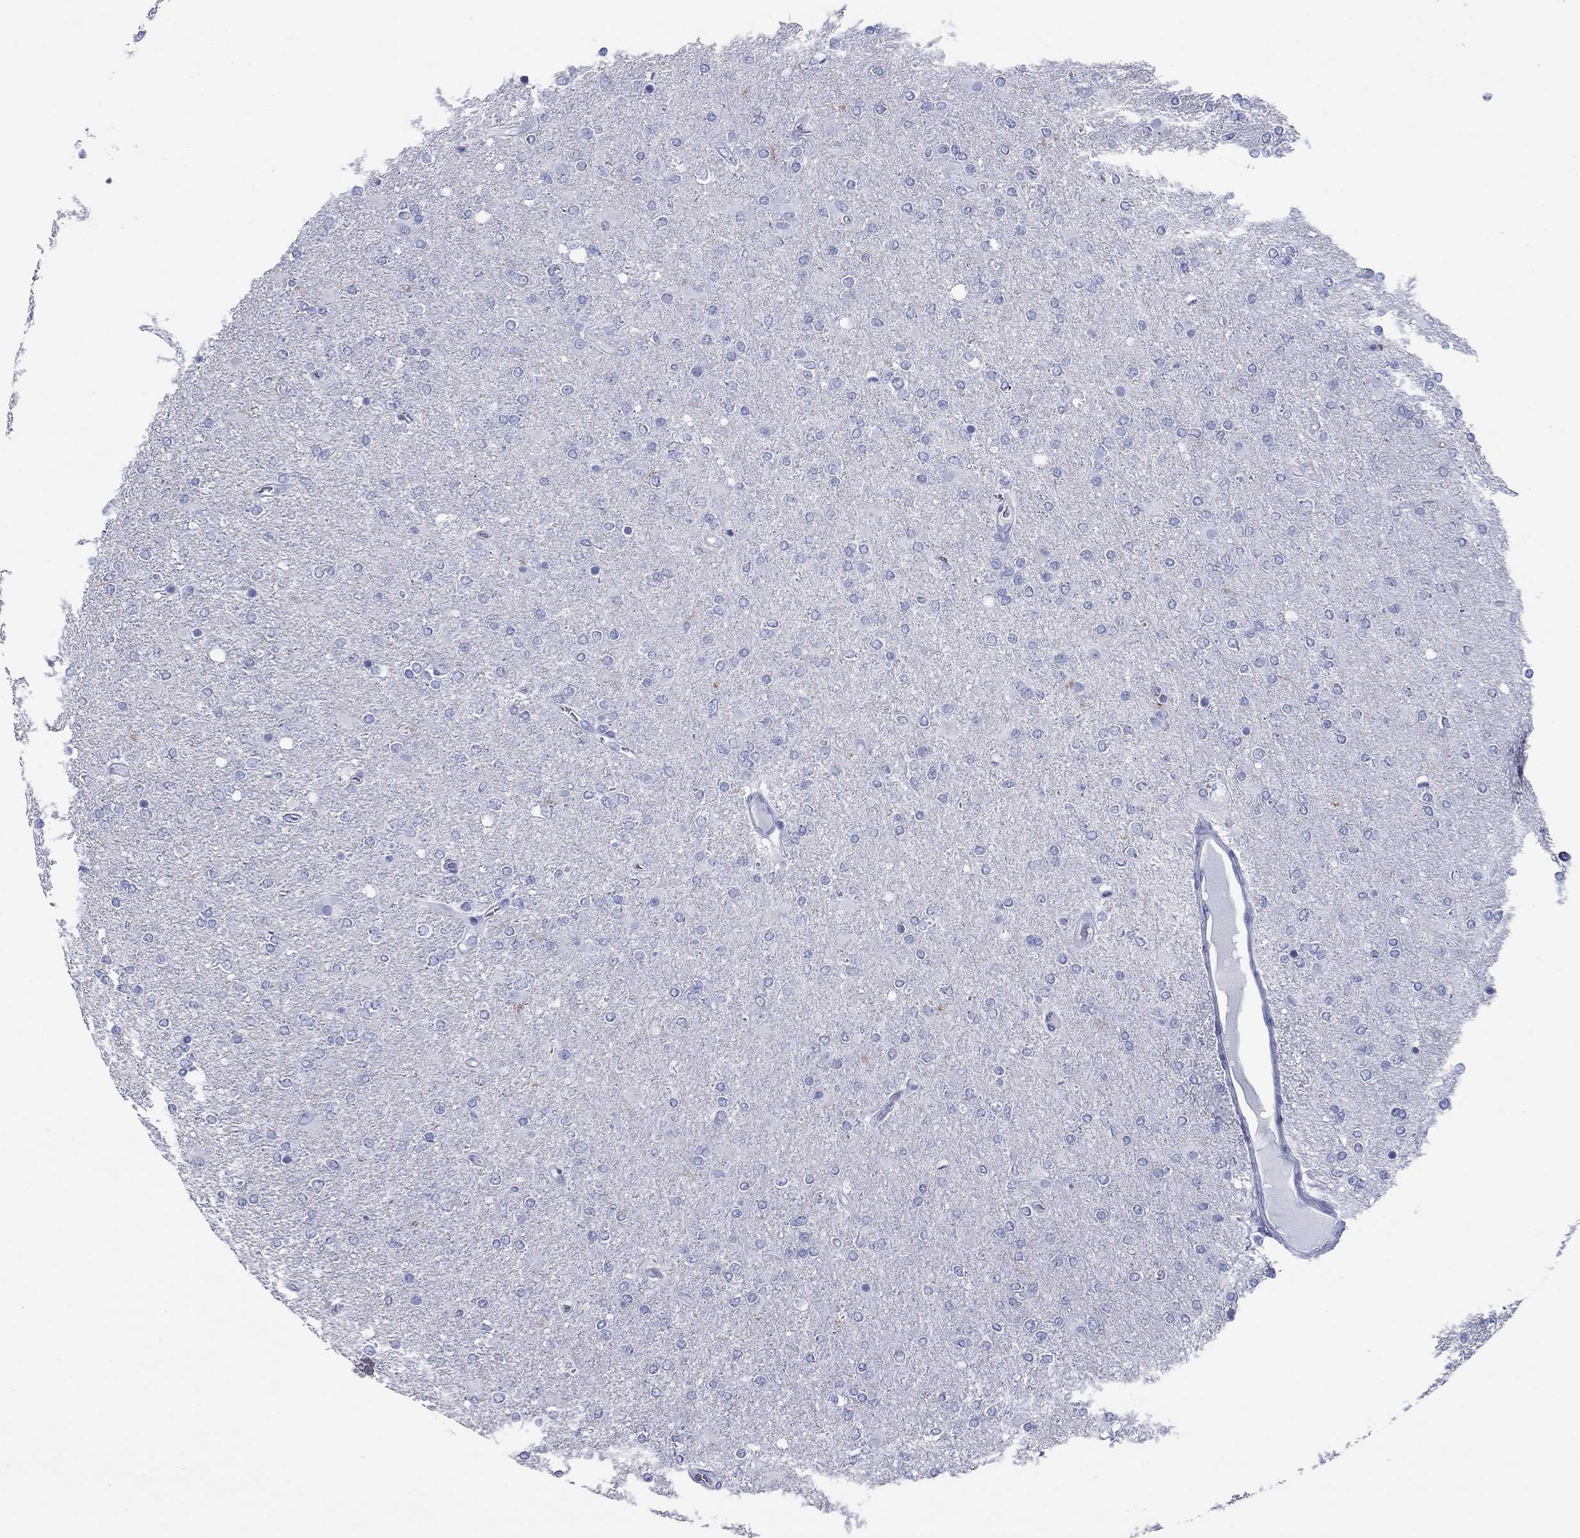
{"staining": {"intensity": "negative", "quantity": "none", "location": "none"}, "tissue": "glioma", "cell_type": "Tumor cells", "image_type": "cancer", "snomed": [{"axis": "morphology", "description": "Glioma, malignant, High grade"}, {"axis": "topography", "description": "Cerebral cortex"}], "caption": "Immunohistochemistry (IHC) of human malignant glioma (high-grade) displays no positivity in tumor cells.", "gene": "CCNA1", "patient": {"sex": "male", "age": 70}}